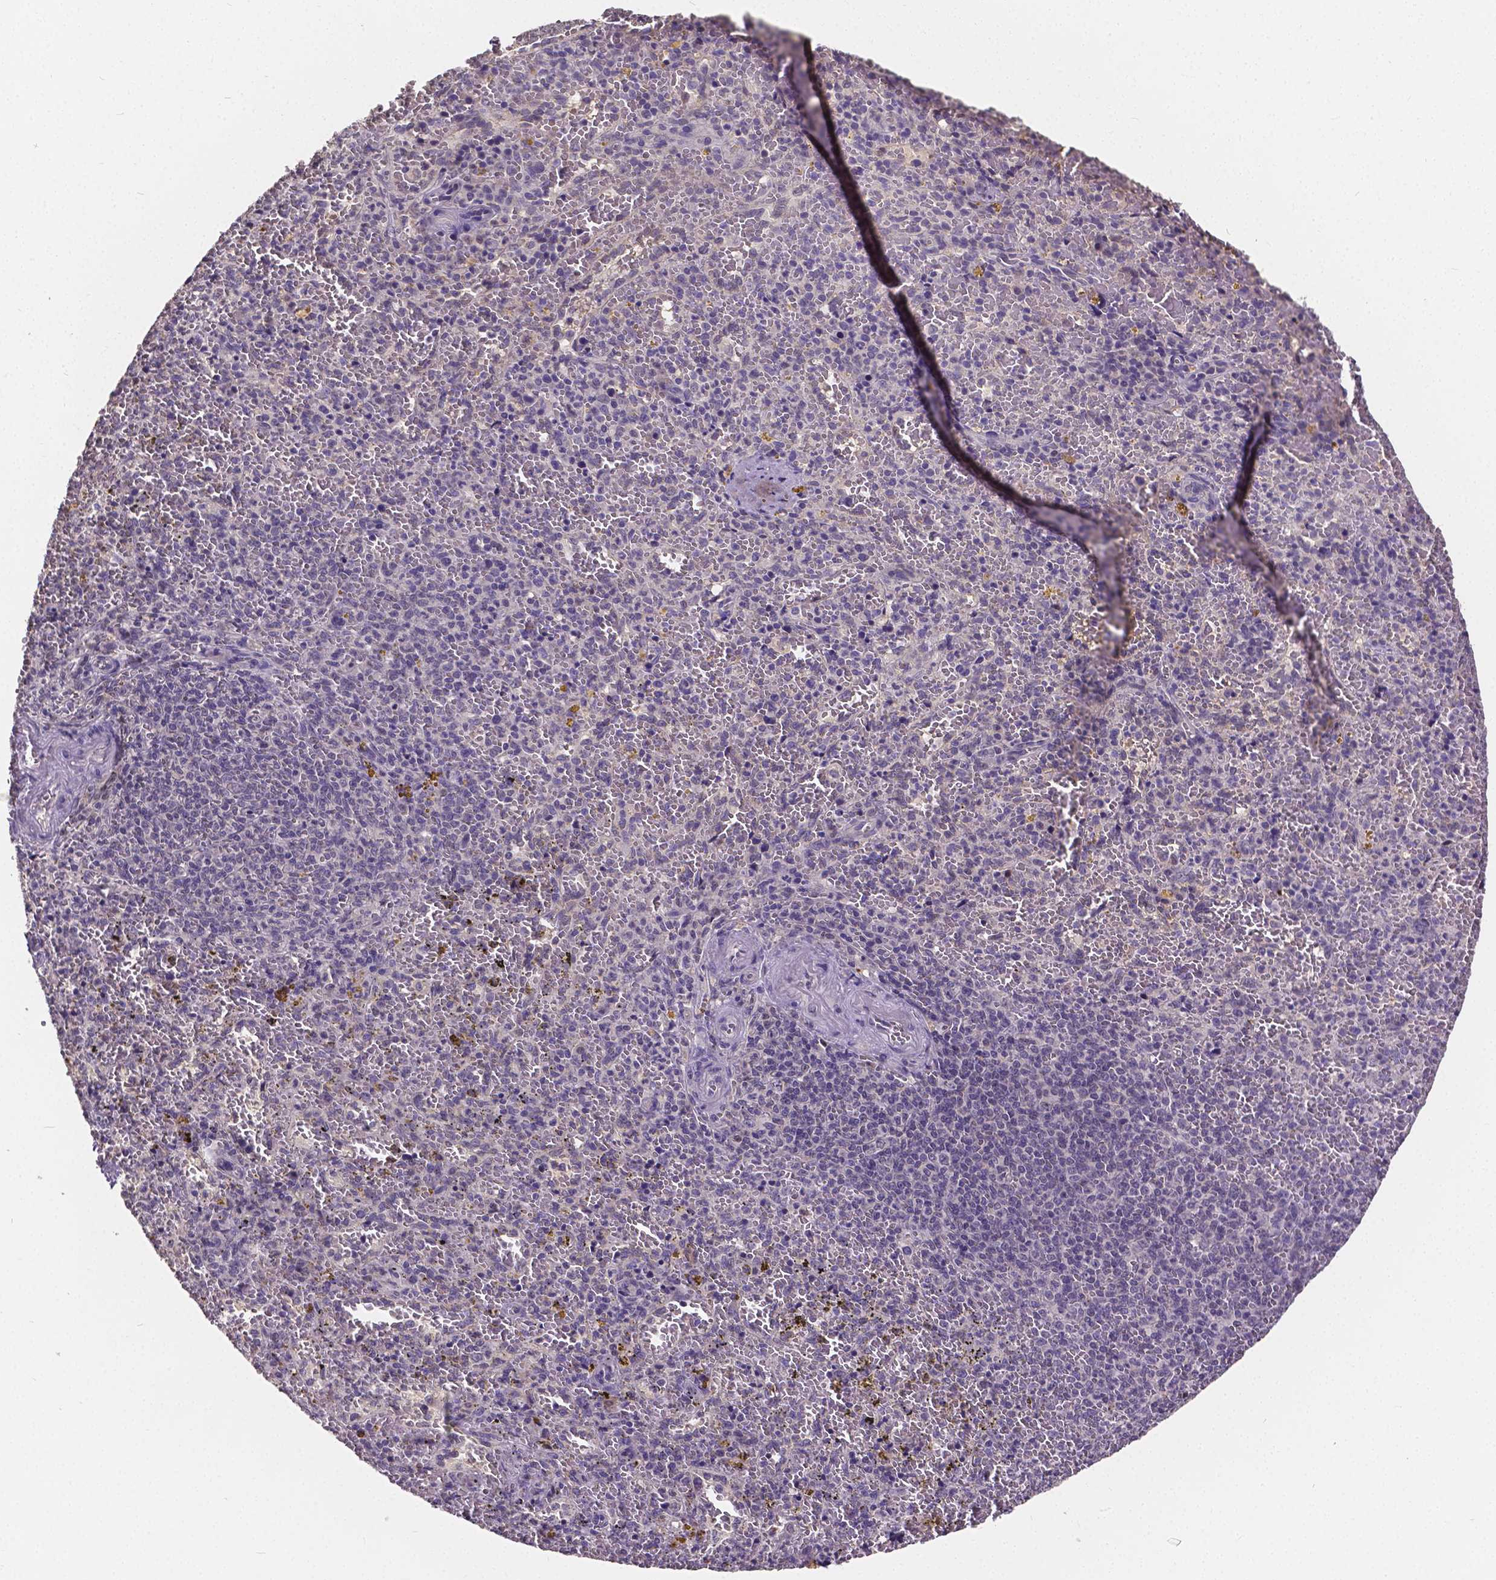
{"staining": {"intensity": "negative", "quantity": "none", "location": "none"}, "tissue": "spleen", "cell_type": "Cells in red pulp", "image_type": "normal", "snomed": [{"axis": "morphology", "description": "Normal tissue, NOS"}, {"axis": "topography", "description": "Spleen"}], "caption": "Immunohistochemistry micrograph of unremarkable spleen: spleen stained with DAB (3,3'-diaminobenzidine) demonstrates no significant protein expression in cells in red pulp.", "gene": "CTNNA2", "patient": {"sex": "female", "age": 50}}